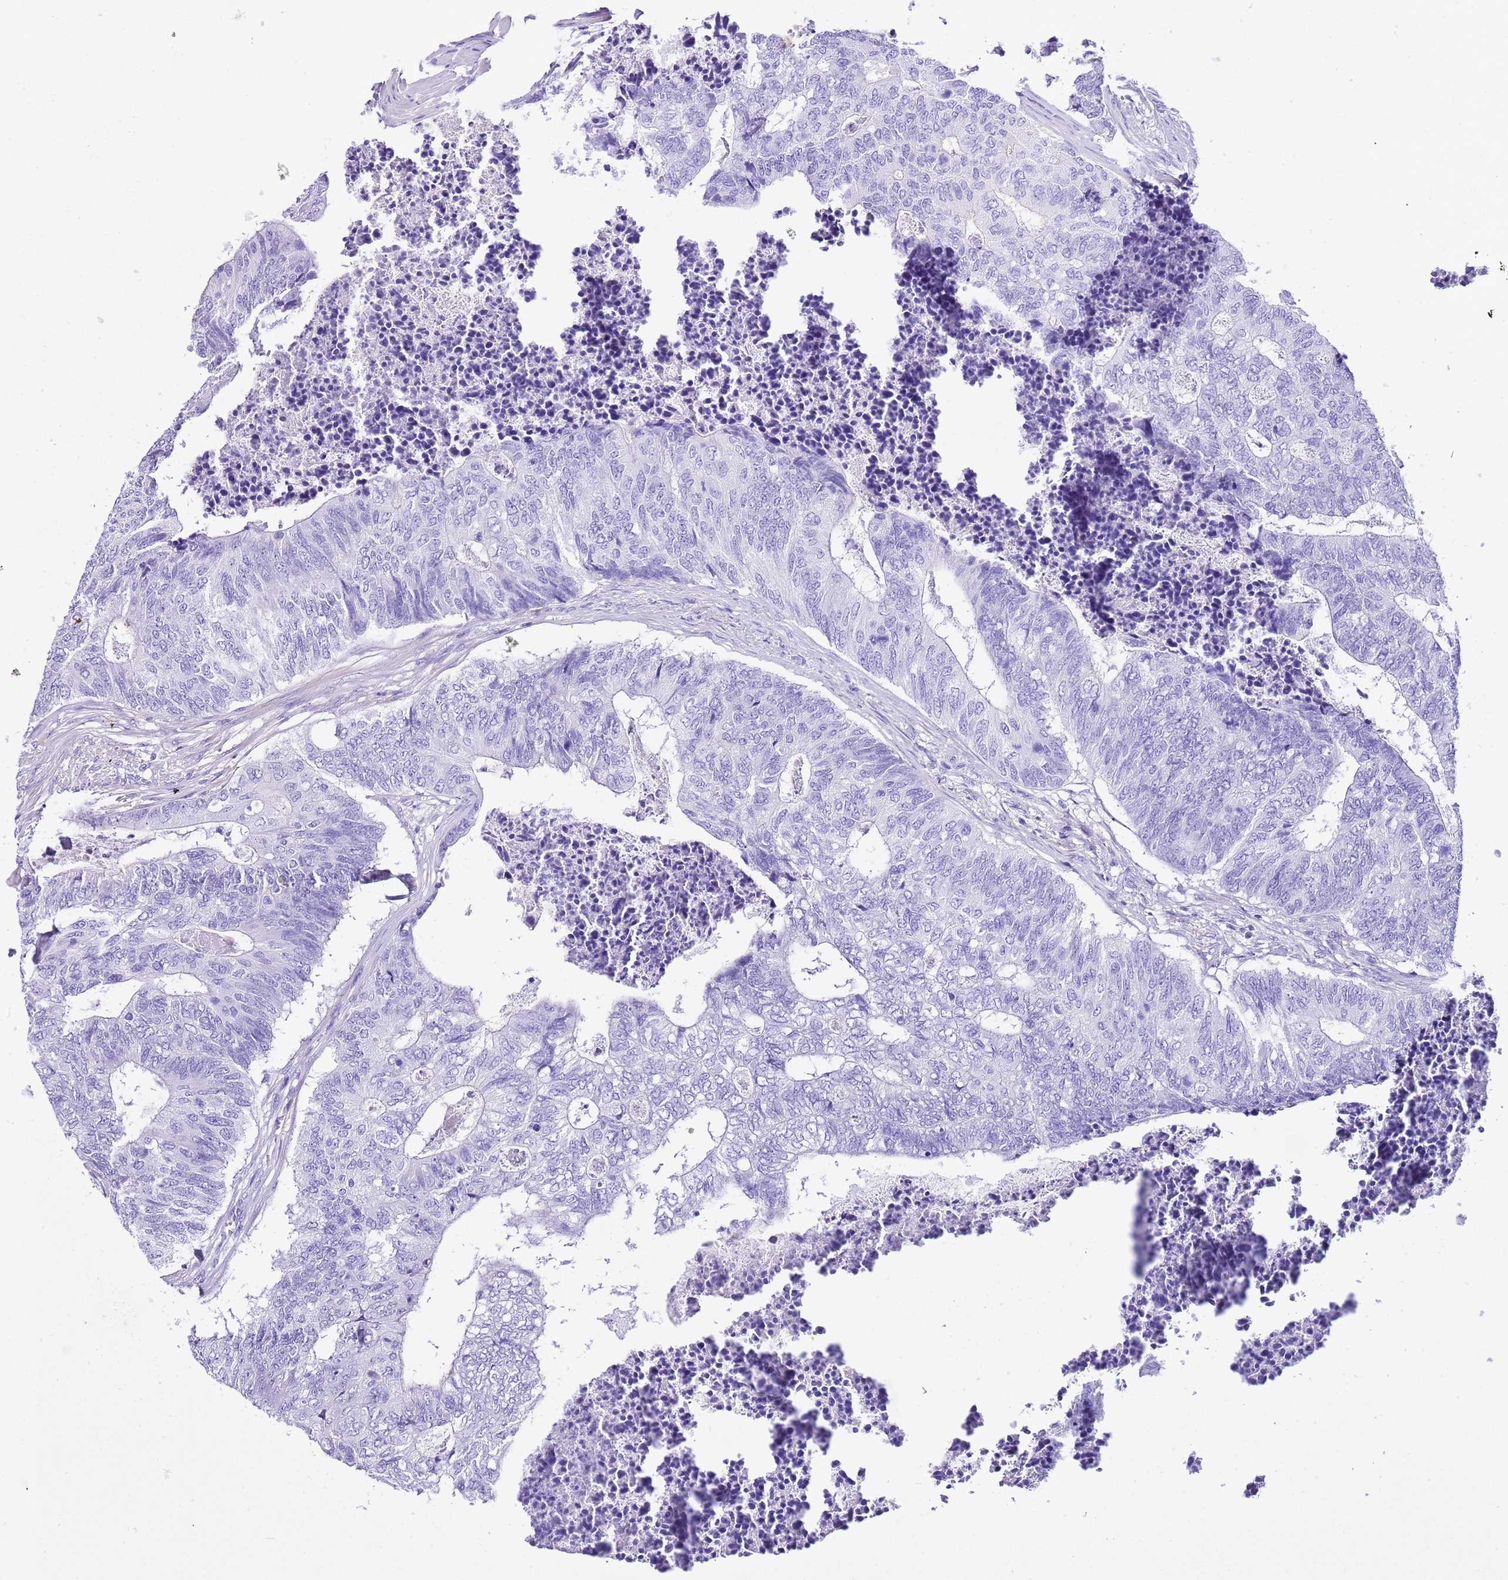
{"staining": {"intensity": "negative", "quantity": "none", "location": "none"}, "tissue": "colorectal cancer", "cell_type": "Tumor cells", "image_type": "cancer", "snomed": [{"axis": "morphology", "description": "Adenocarcinoma, NOS"}, {"axis": "topography", "description": "Colon"}], "caption": "Protein analysis of colorectal cancer (adenocarcinoma) displays no significant expression in tumor cells. Nuclei are stained in blue.", "gene": "KCNC1", "patient": {"sex": "female", "age": 67}}